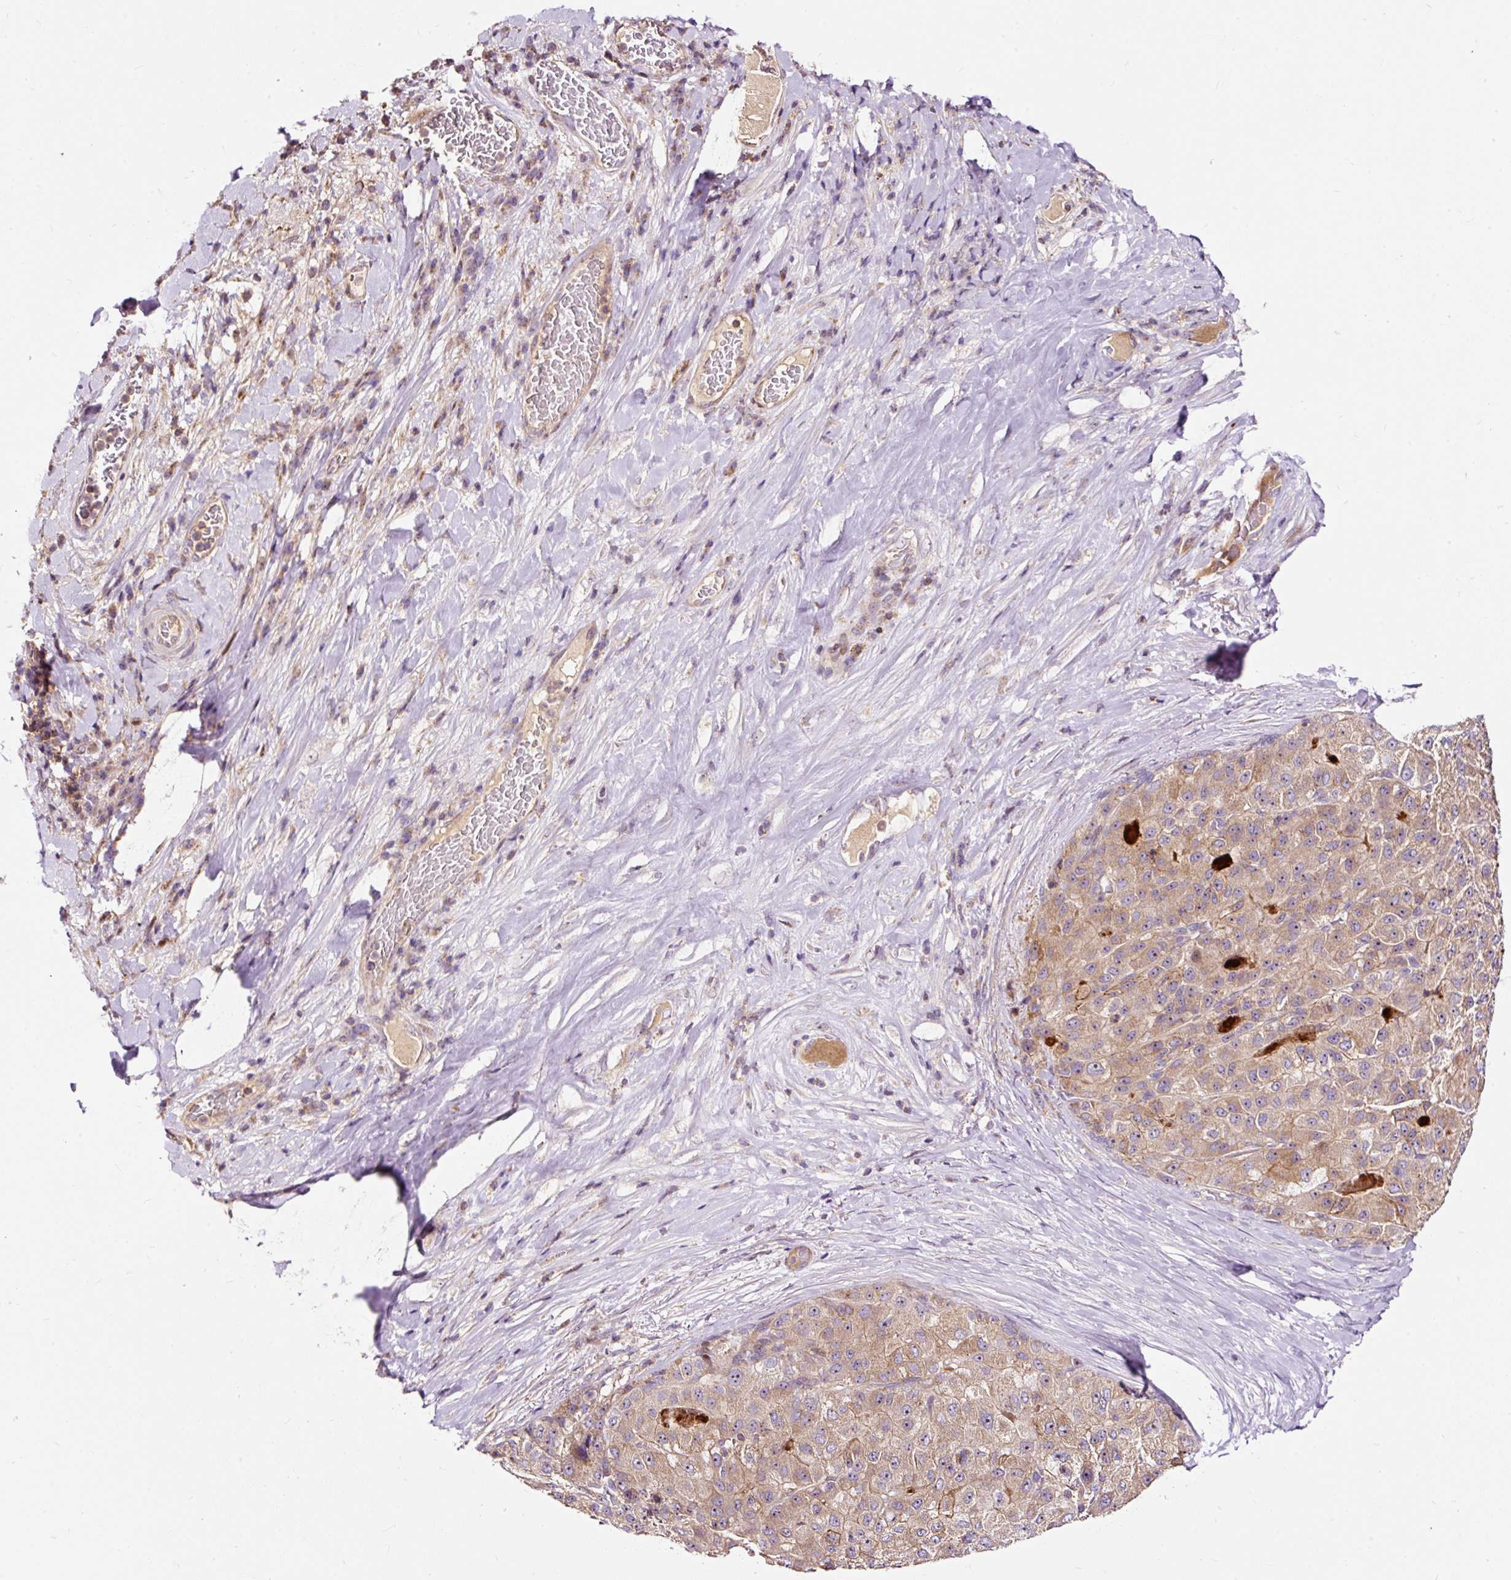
{"staining": {"intensity": "moderate", "quantity": ">75%", "location": "cytoplasmic/membranous"}, "tissue": "liver cancer", "cell_type": "Tumor cells", "image_type": "cancer", "snomed": [{"axis": "morphology", "description": "Carcinoma, Hepatocellular, NOS"}, {"axis": "topography", "description": "Liver"}], "caption": "Tumor cells show medium levels of moderate cytoplasmic/membranous staining in about >75% of cells in hepatocellular carcinoma (liver).", "gene": "BOLA3", "patient": {"sex": "male", "age": 80}}